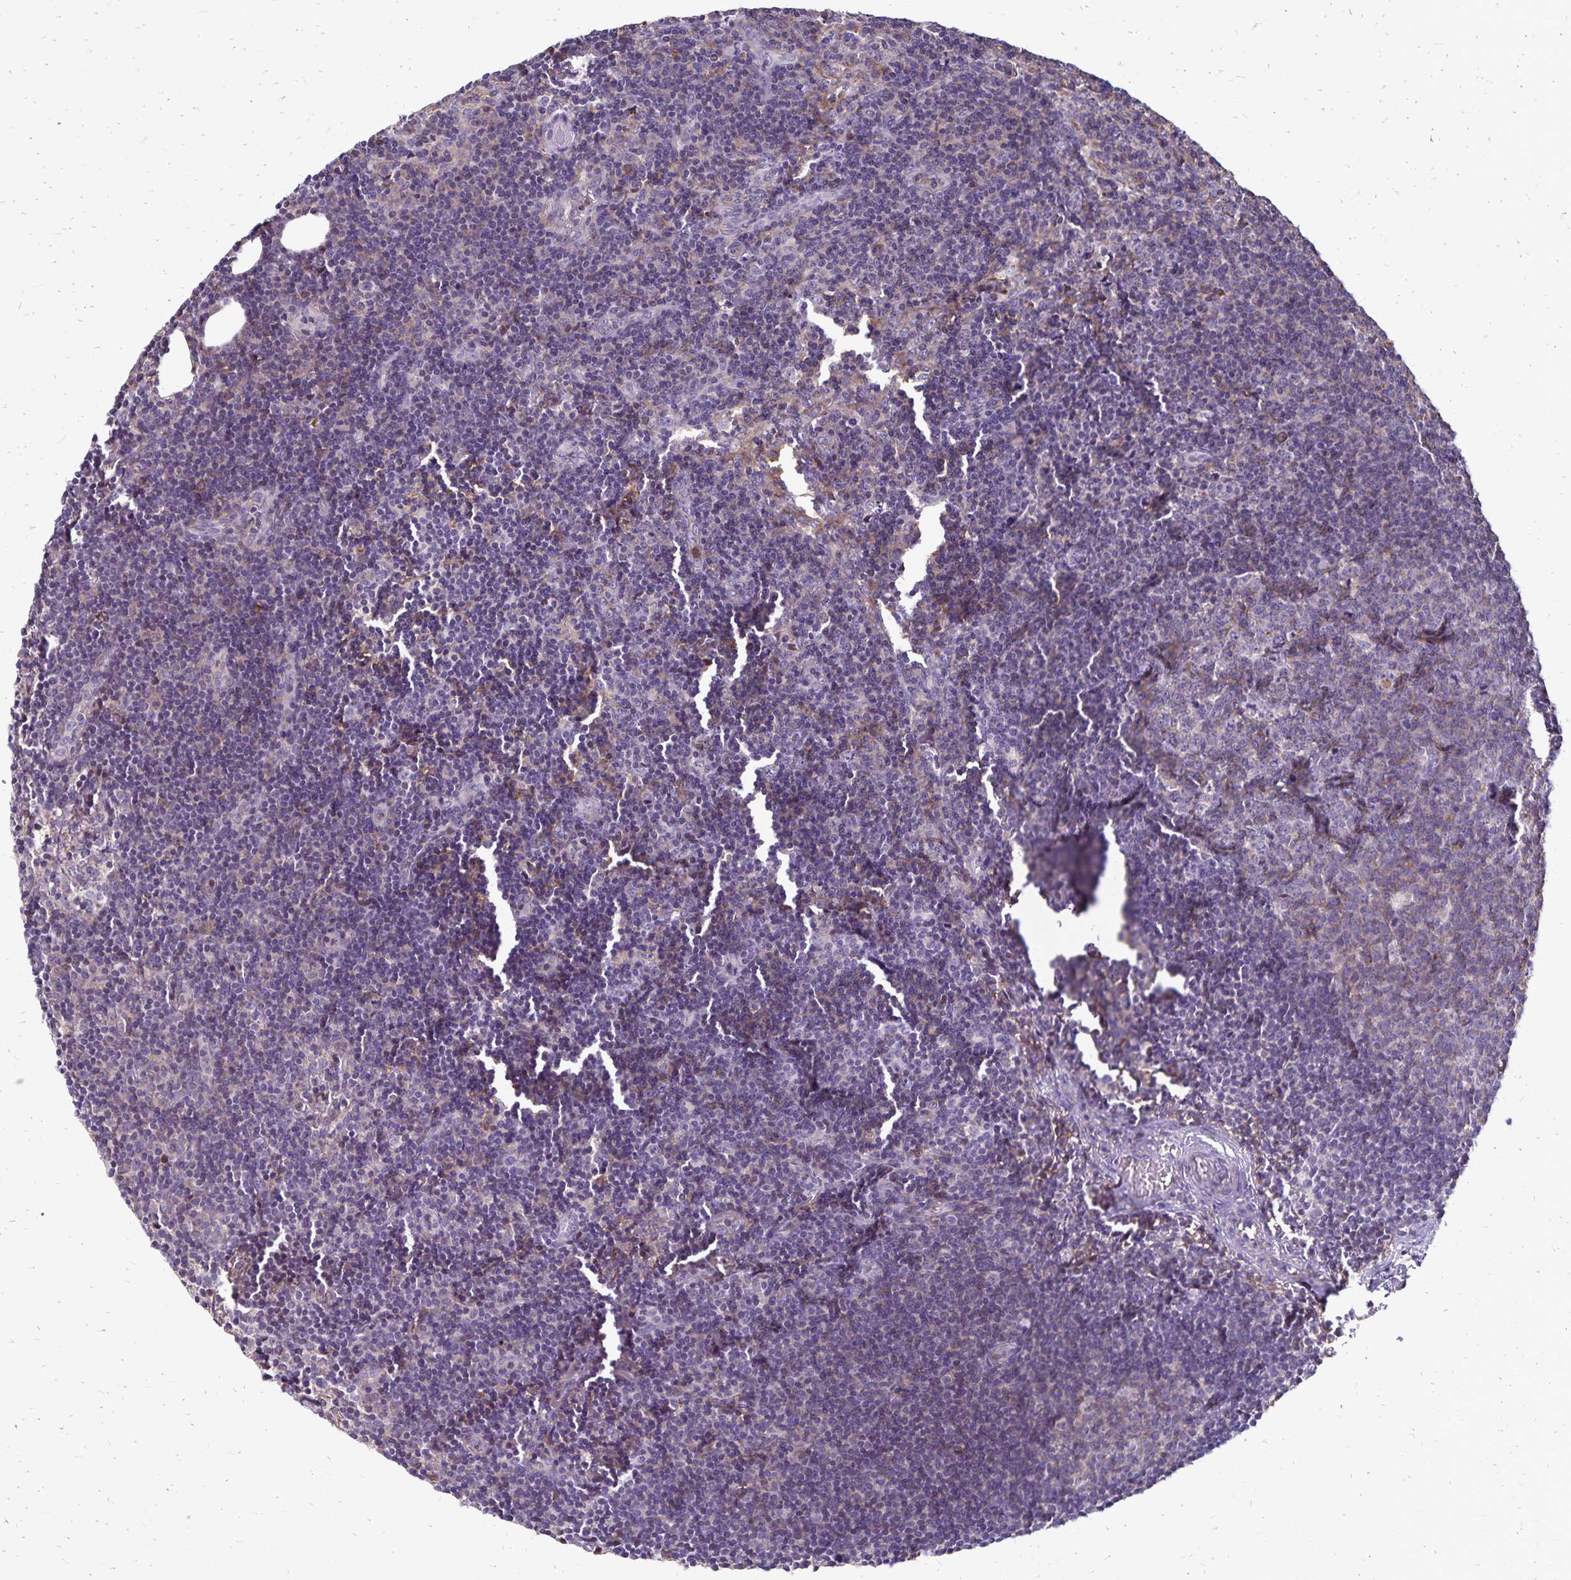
{"staining": {"intensity": "moderate", "quantity": ">75%", "location": "cytoplasmic/membranous"}, "tissue": "lymph node", "cell_type": "Germinal center cells", "image_type": "normal", "snomed": [{"axis": "morphology", "description": "Normal tissue, NOS"}, {"axis": "topography", "description": "Lymph node"}], "caption": "Human lymph node stained for a protein (brown) shows moderate cytoplasmic/membranous positive expression in about >75% of germinal center cells.", "gene": "NAGPA", "patient": {"sex": "female", "age": 41}}